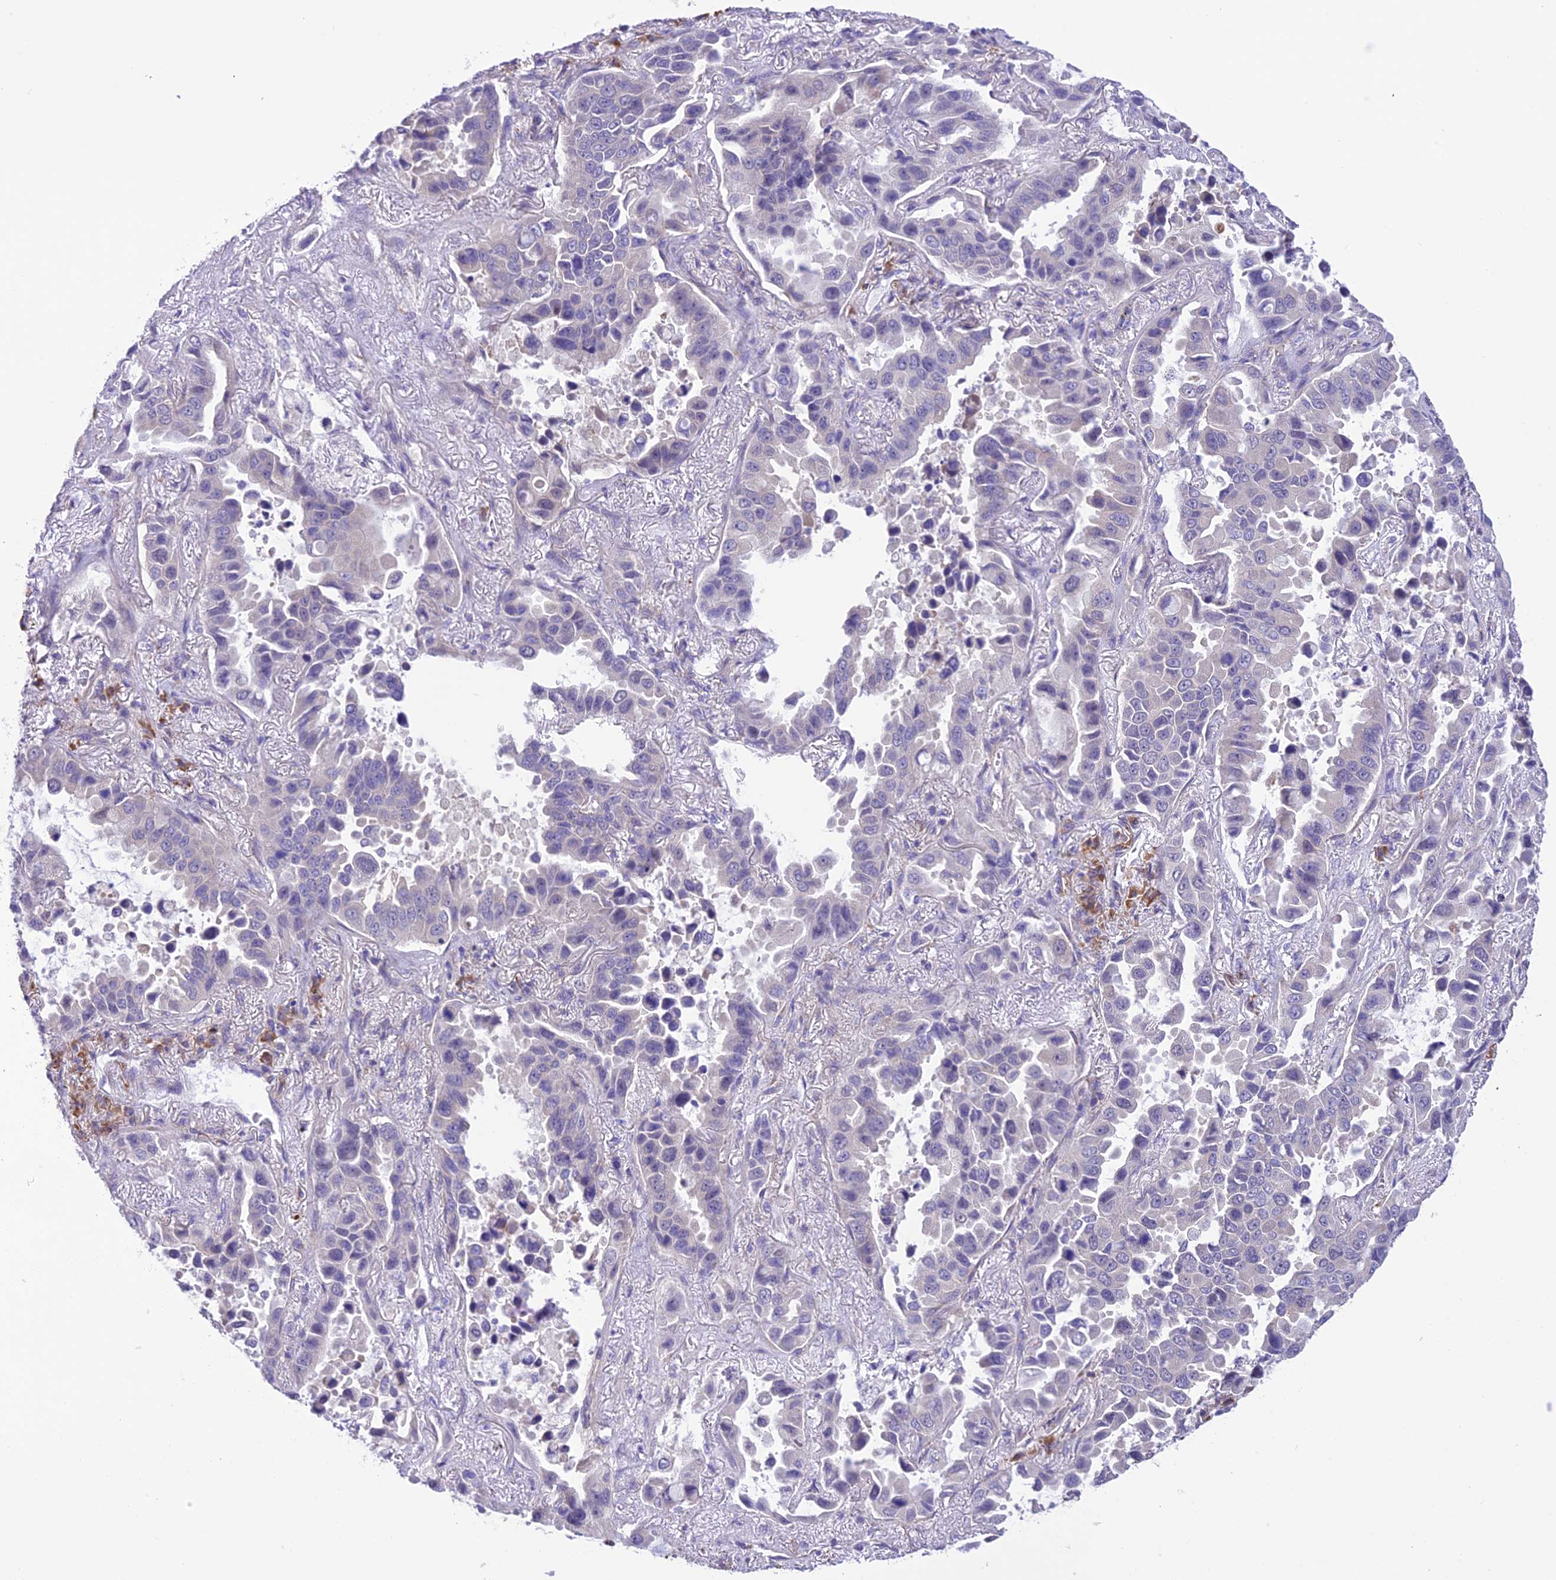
{"staining": {"intensity": "negative", "quantity": "none", "location": "none"}, "tissue": "lung cancer", "cell_type": "Tumor cells", "image_type": "cancer", "snomed": [{"axis": "morphology", "description": "Adenocarcinoma, NOS"}, {"axis": "topography", "description": "Lung"}], "caption": "Histopathology image shows no protein staining in tumor cells of adenocarcinoma (lung) tissue.", "gene": "RNF126", "patient": {"sex": "male", "age": 64}}